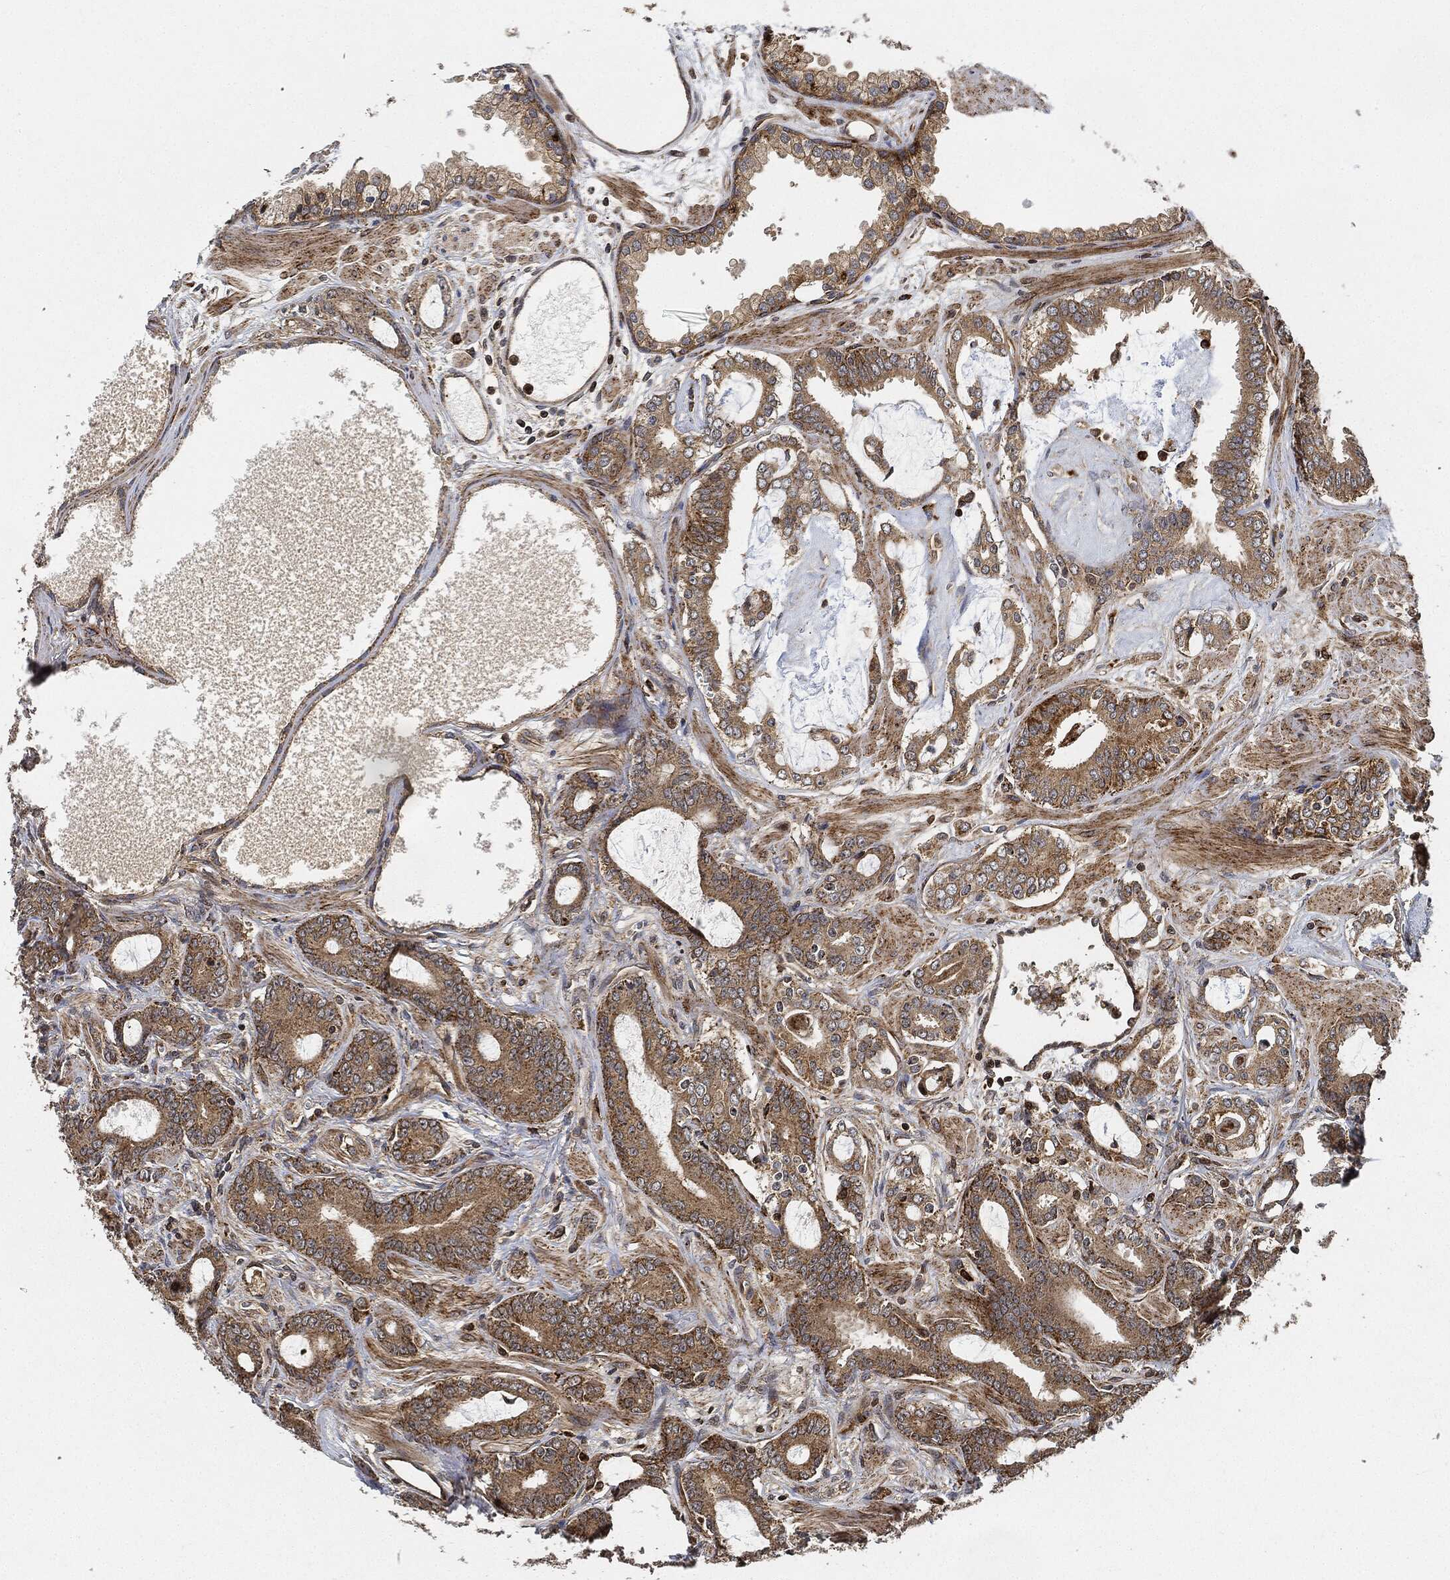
{"staining": {"intensity": "strong", "quantity": "25%-75%", "location": "cytoplasmic/membranous"}, "tissue": "prostate cancer", "cell_type": "Tumor cells", "image_type": "cancer", "snomed": [{"axis": "morphology", "description": "Adenocarcinoma, NOS"}, {"axis": "topography", "description": "Prostate"}], "caption": "Protein staining demonstrates strong cytoplasmic/membranous staining in approximately 25%-75% of tumor cells in prostate adenocarcinoma.", "gene": "MAP3K3", "patient": {"sex": "male", "age": 55}}